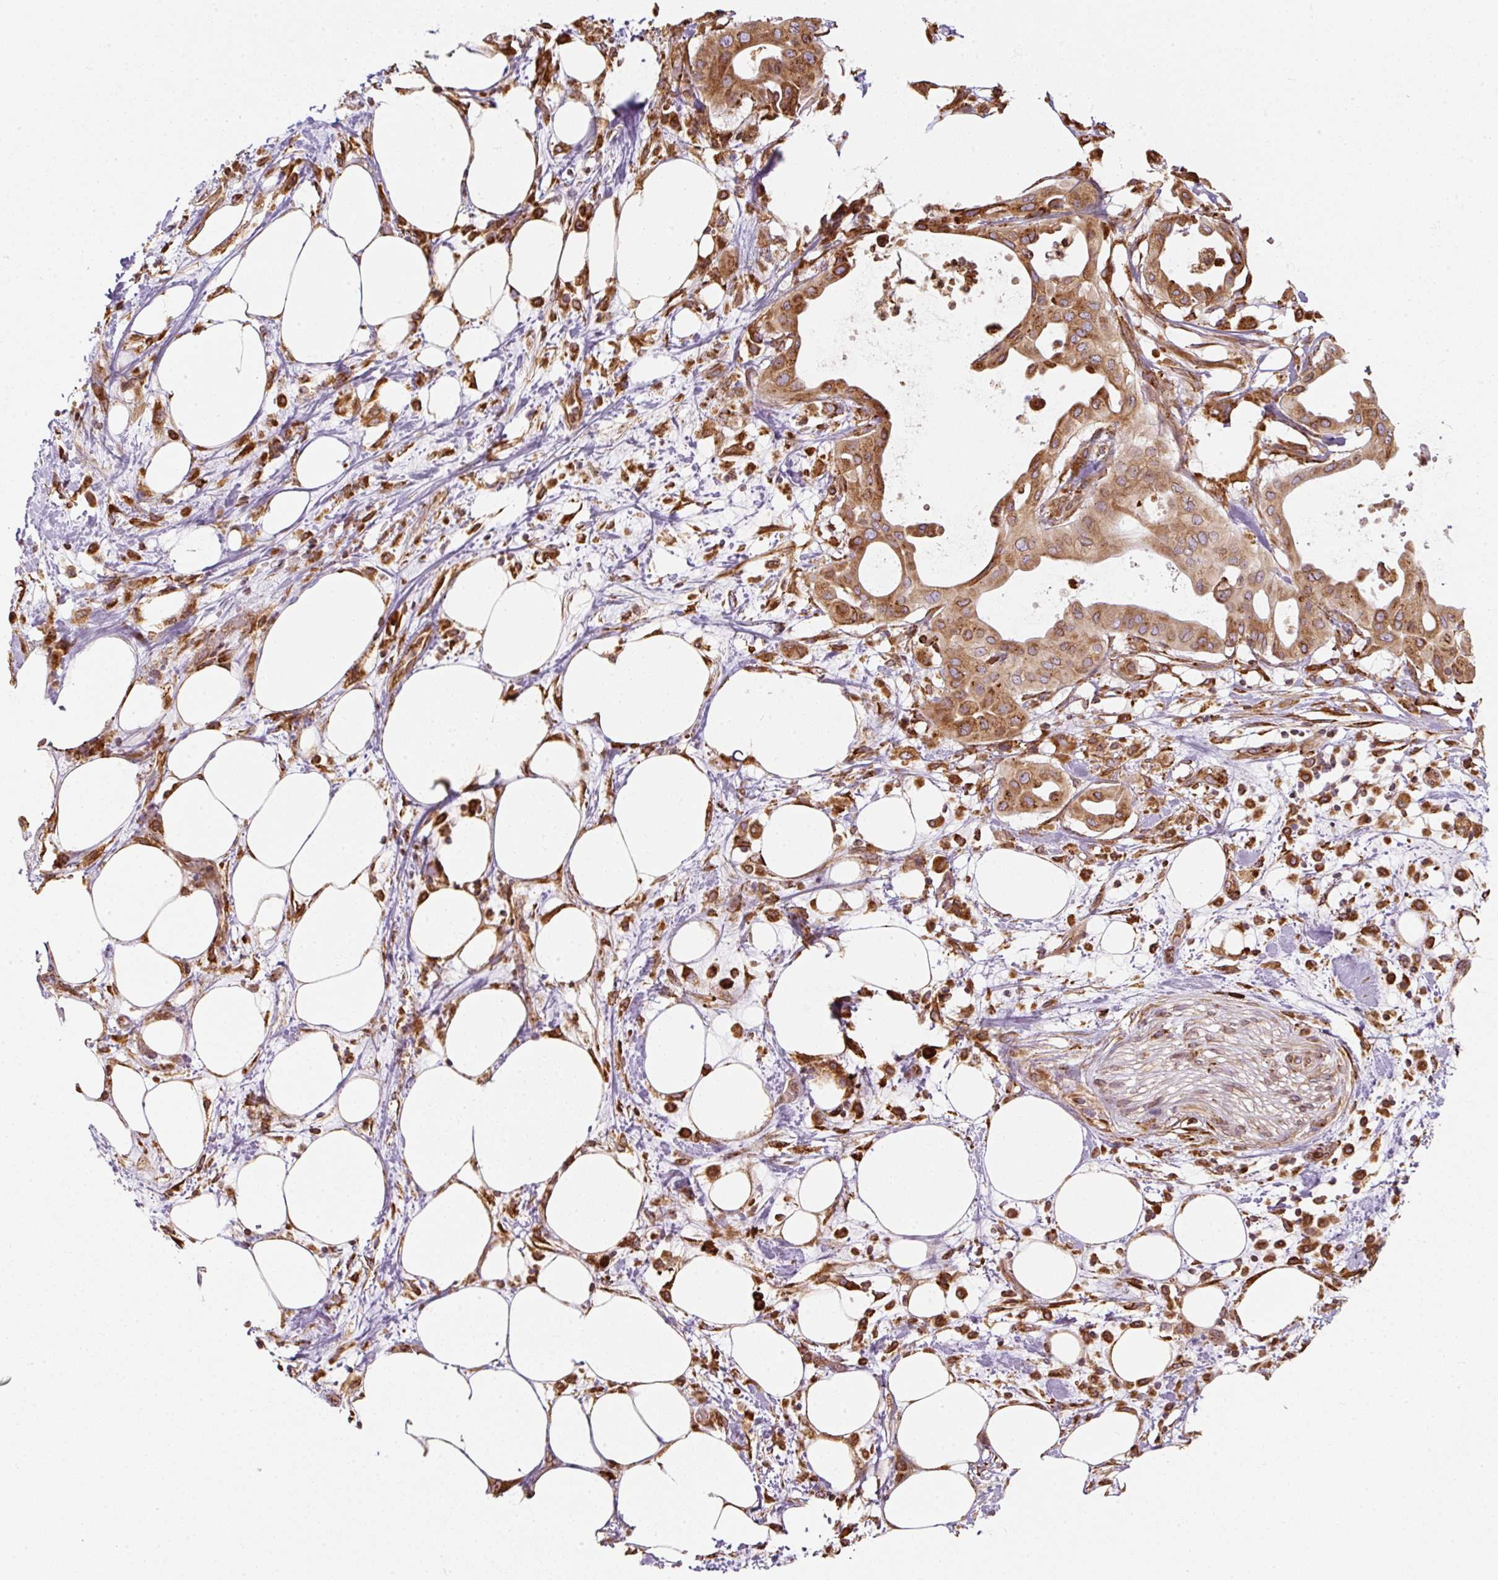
{"staining": {"intensity": "moderate", "quantity": ">75%", "location": "cytoplasmic/membranous"}, "tissue": "pancreatic cancer", "cell_type": "Tumor cells", "image_type": "cancer", "snomed": [{"axis": "morphology", "description": "Adenocarcinoma, NOS"}, {"axis": "topography", "description": "Pancreas"}], "caption": "A medium amount of moderate cytoplasmic/membranous expression is appreciated in approximately >75% of tumor cells in pancreatic adenocarcinoma tissue.", "gene": "PRKCSH", "patient": {"sex": "male", "age": 68}}